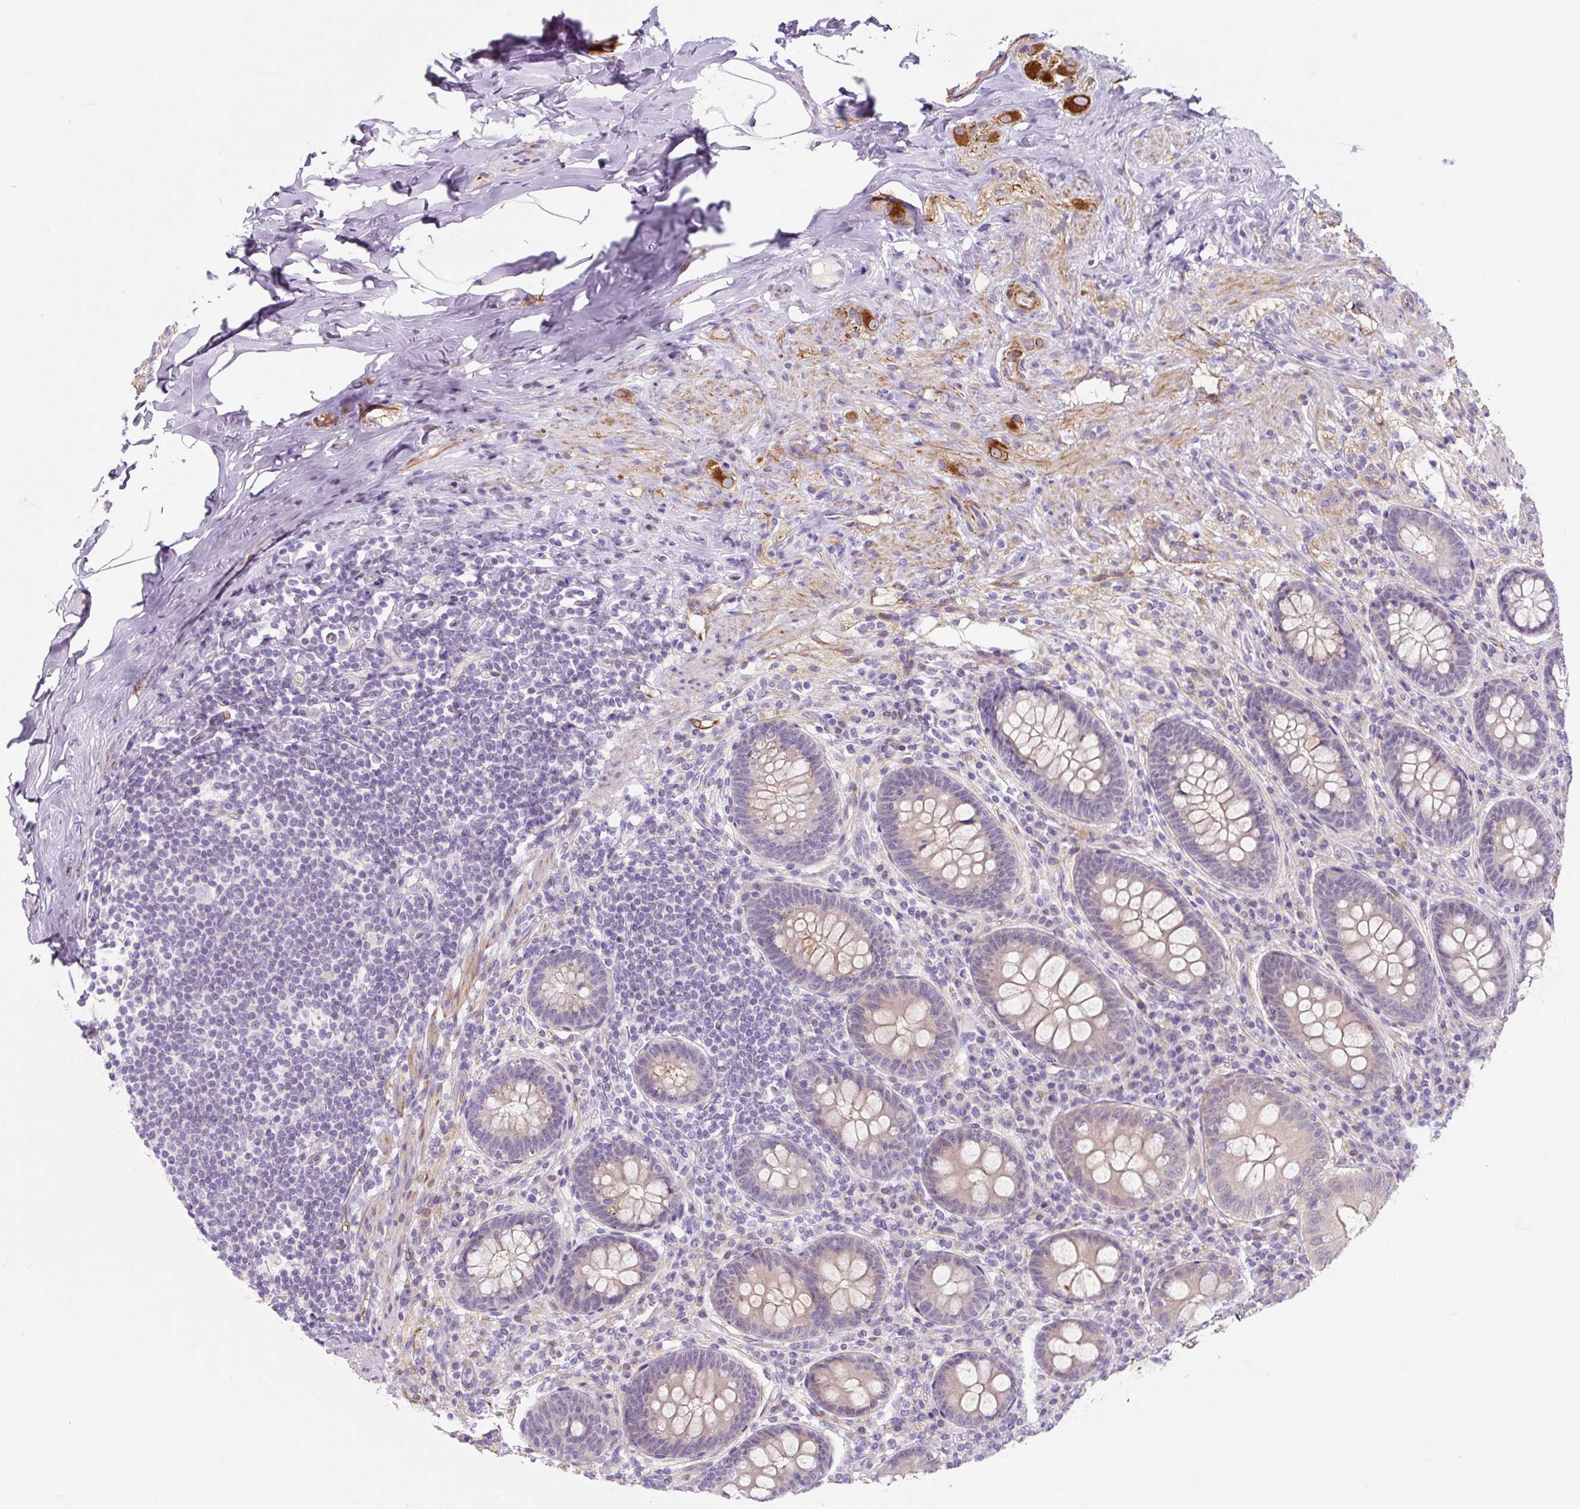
{"staining": {"intensity": "negative", "quantity": "none", "location": "none"}, "tissue": "appendix", "cell_type": "Glandular cells", "image_type": "normal", "snomed": [{"axis": "morphology", "description": "Normal tissue, NOS"}, {"axis": "topography", "description": "Appendix"}], "caption": "A photomicrograph of human appendix is negative for staining in glandular cells. The staining was performed using DAB (3,3'-diaminobenzidine) to visualize the protein expression in brown, while the nuclei were stained in blue with hematoxylin (Magnification: 20x).", "gene": "CCL25", "patient": {"sex": "male", "age": 71}}